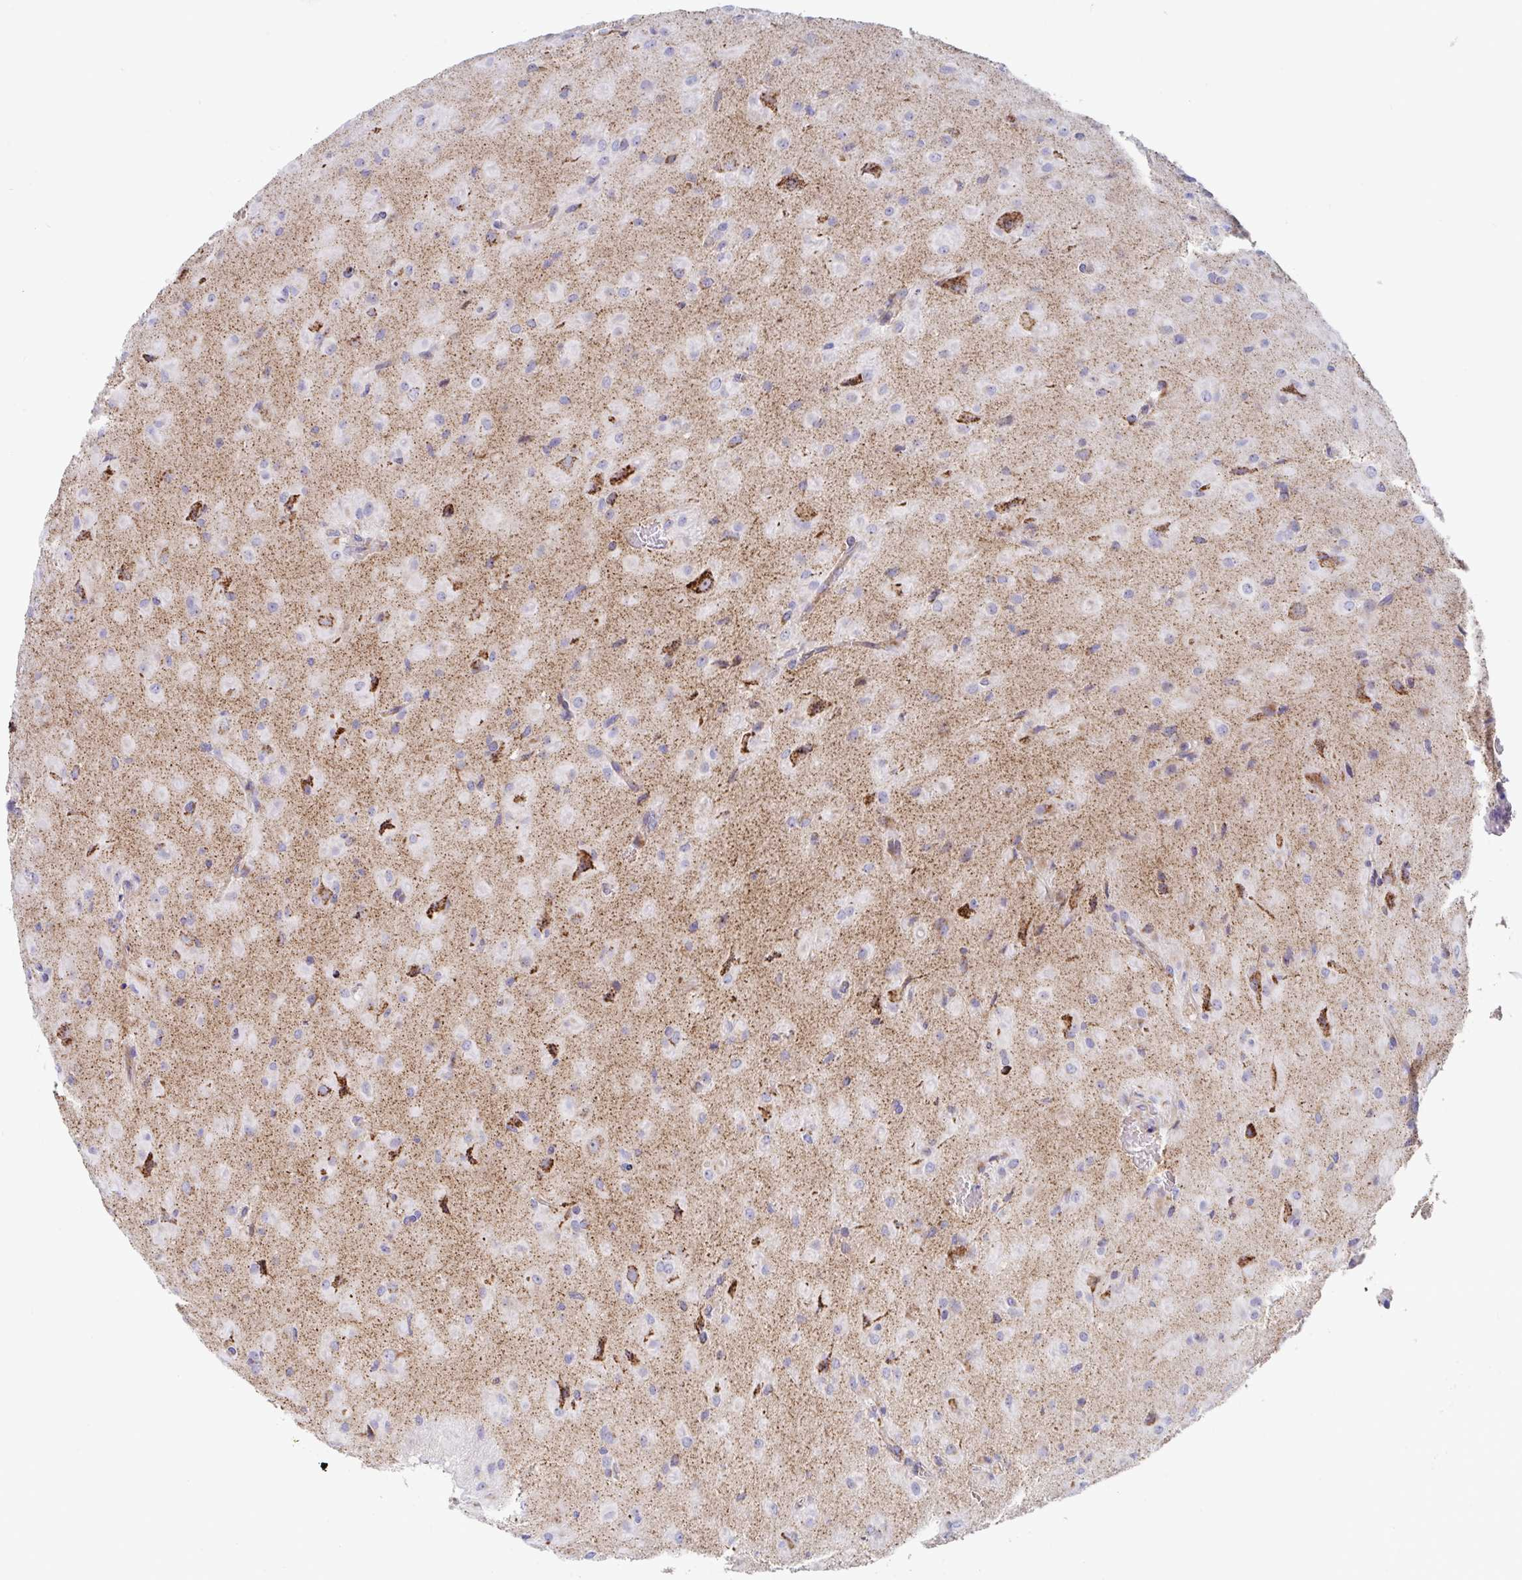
{"staining": {"intensity": "negative", "quantity": "none", "location": "none"}, "tissue": "glioma", "cell_type": "Tumor cells", "image_type": "cancer", "snomed": [{"axis": "morphology", "description": "Glioma, malignant, Low grade"}, {"axis": "topography", "description": "Brain"}], "caption": "A micrograph of glioma stained for a protein displays no brown staining in tumor cells.", "gene": "ATP5MJ", "patient": {"sex": "male", "age": 58}}